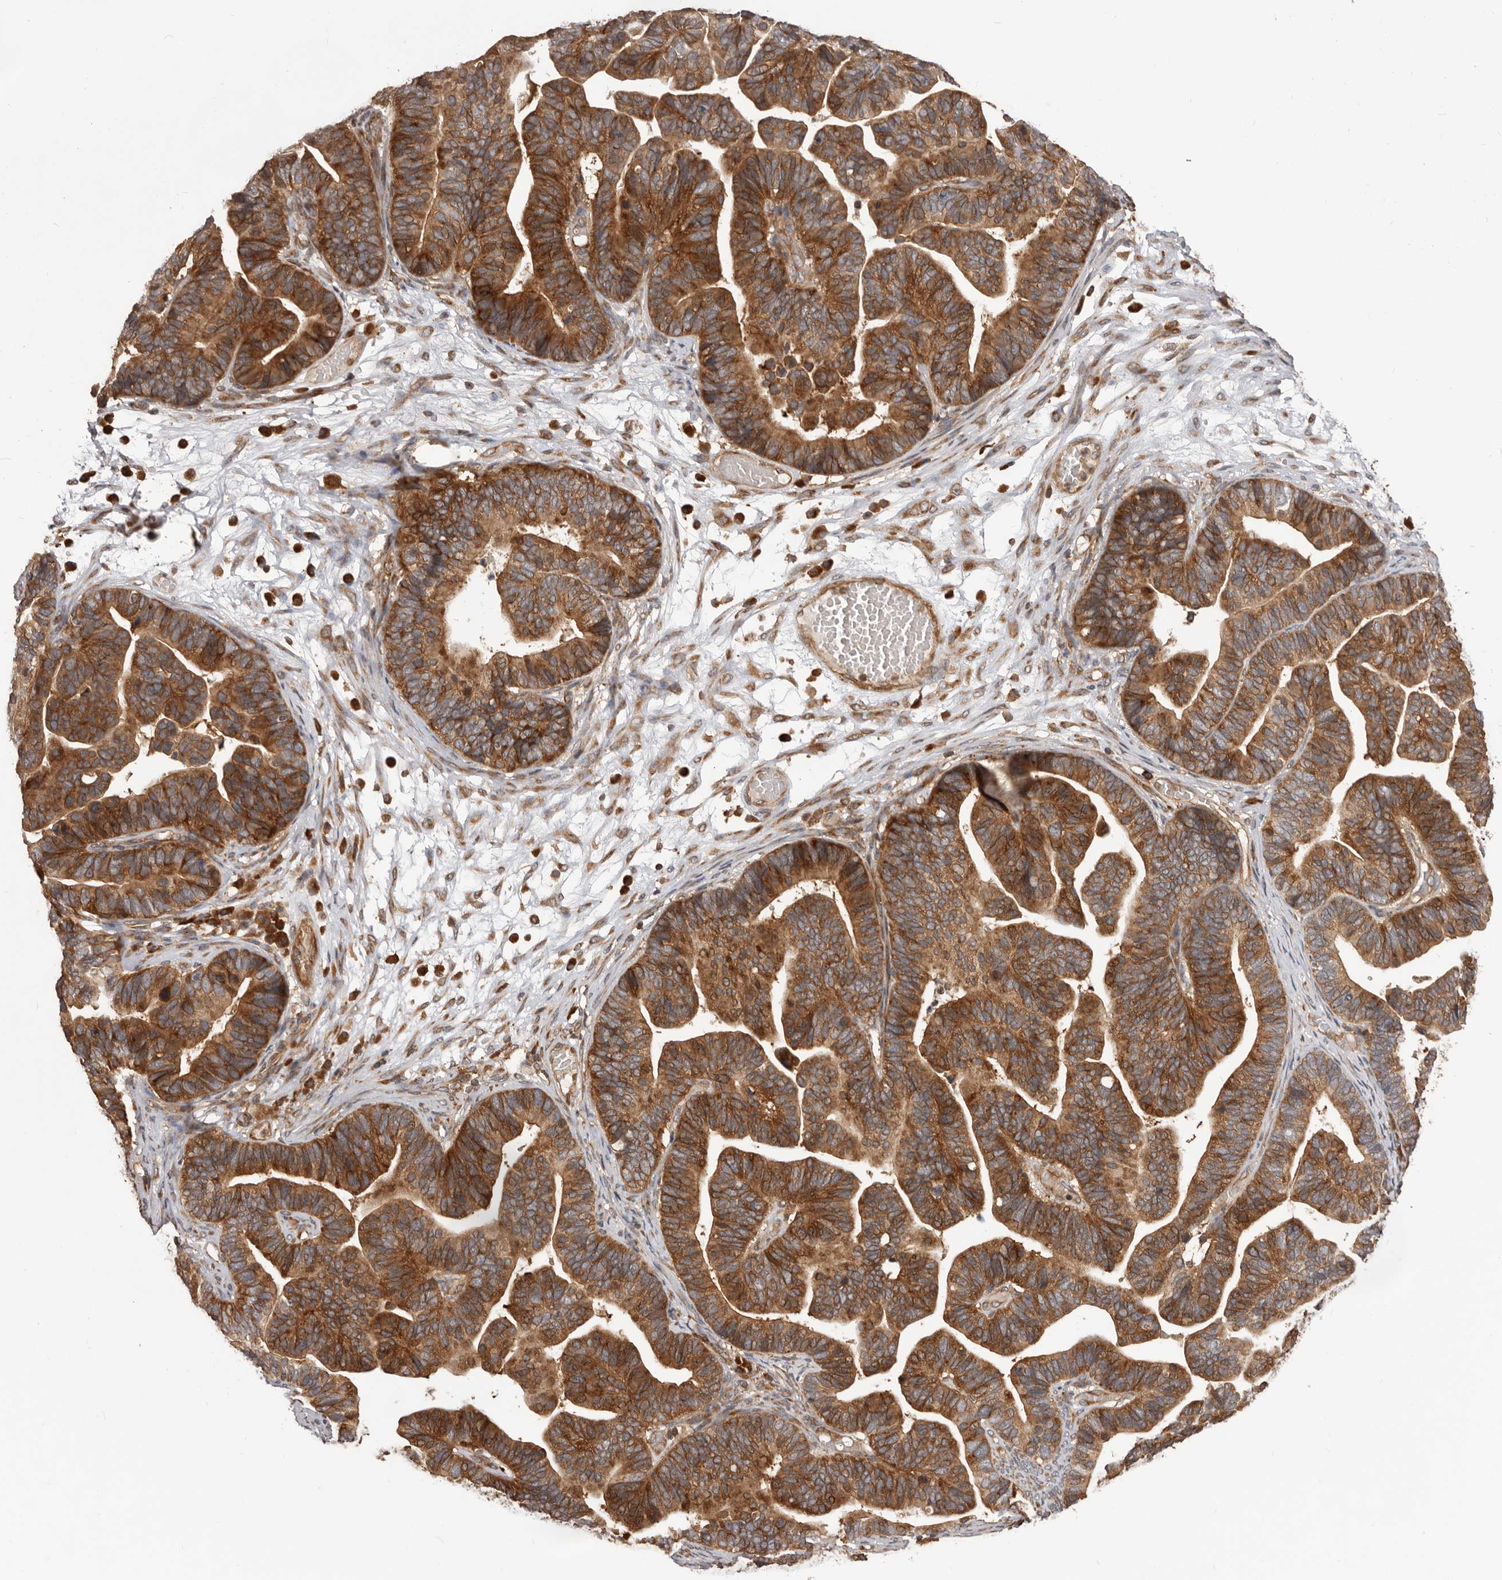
{"staining": {"intensity": "strong", "quantity": ">75%", "location": "cytoplasmic/membranous"}, "tissue": "ovarian cancer", "cell_type": "Tumor cells", "image_type": "cancer", "snomed": [{"axis": "morphology", "description": "Cystadenocarcinoma, serous, NOS"}, {"axis": "topography", "description": "Ovary"}], "caption": "A high-resolution photomicrograph shows immunohistochemistry staining of ovarian cancer, which displays strong cytoplasmic/membranous expression in approximately >75% of tumor cells.", "gene": "HBS1L", "patient": {"sex": "female", "age": 56}}